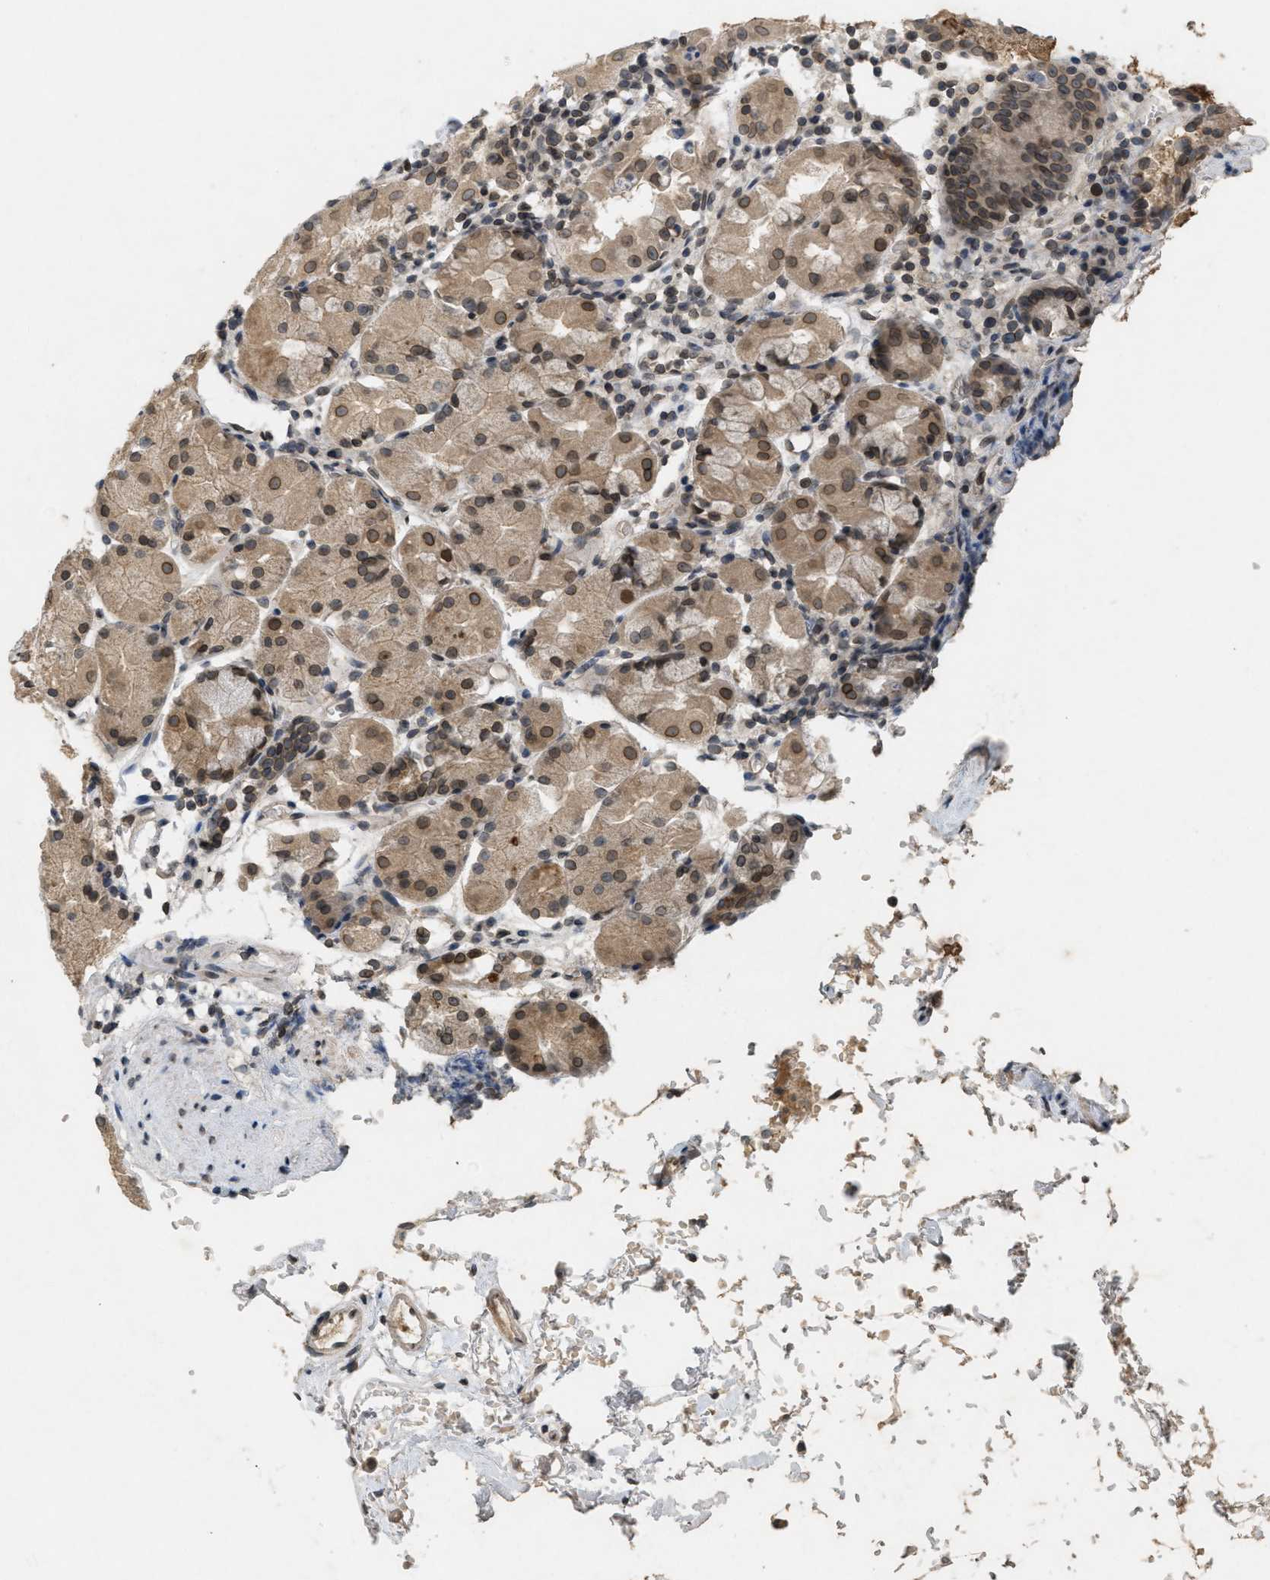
{"staining": {"intensity": "moderate", "quantity": ">75%", "location": "cytoplasmic/membranous,nuclear"}, "tissue": "stomach", "cell_type": "Glandular cells", "image_type": "normal", "snomed": [{"axis": "morphology", "description": "Normal tissue, NOS"}, {"axis": "topography", "description": "Stomach"}, {"axis": "topography", "description": "Stomach, lower"}], "caption": "Moderate cytoplasmic/membranous,nuclear staining for a protein is present in about >75% of glandular cells of normal stomach using IHC.", "gene": "ABHD6", "patient": {"sex": "female", "age": 75}}